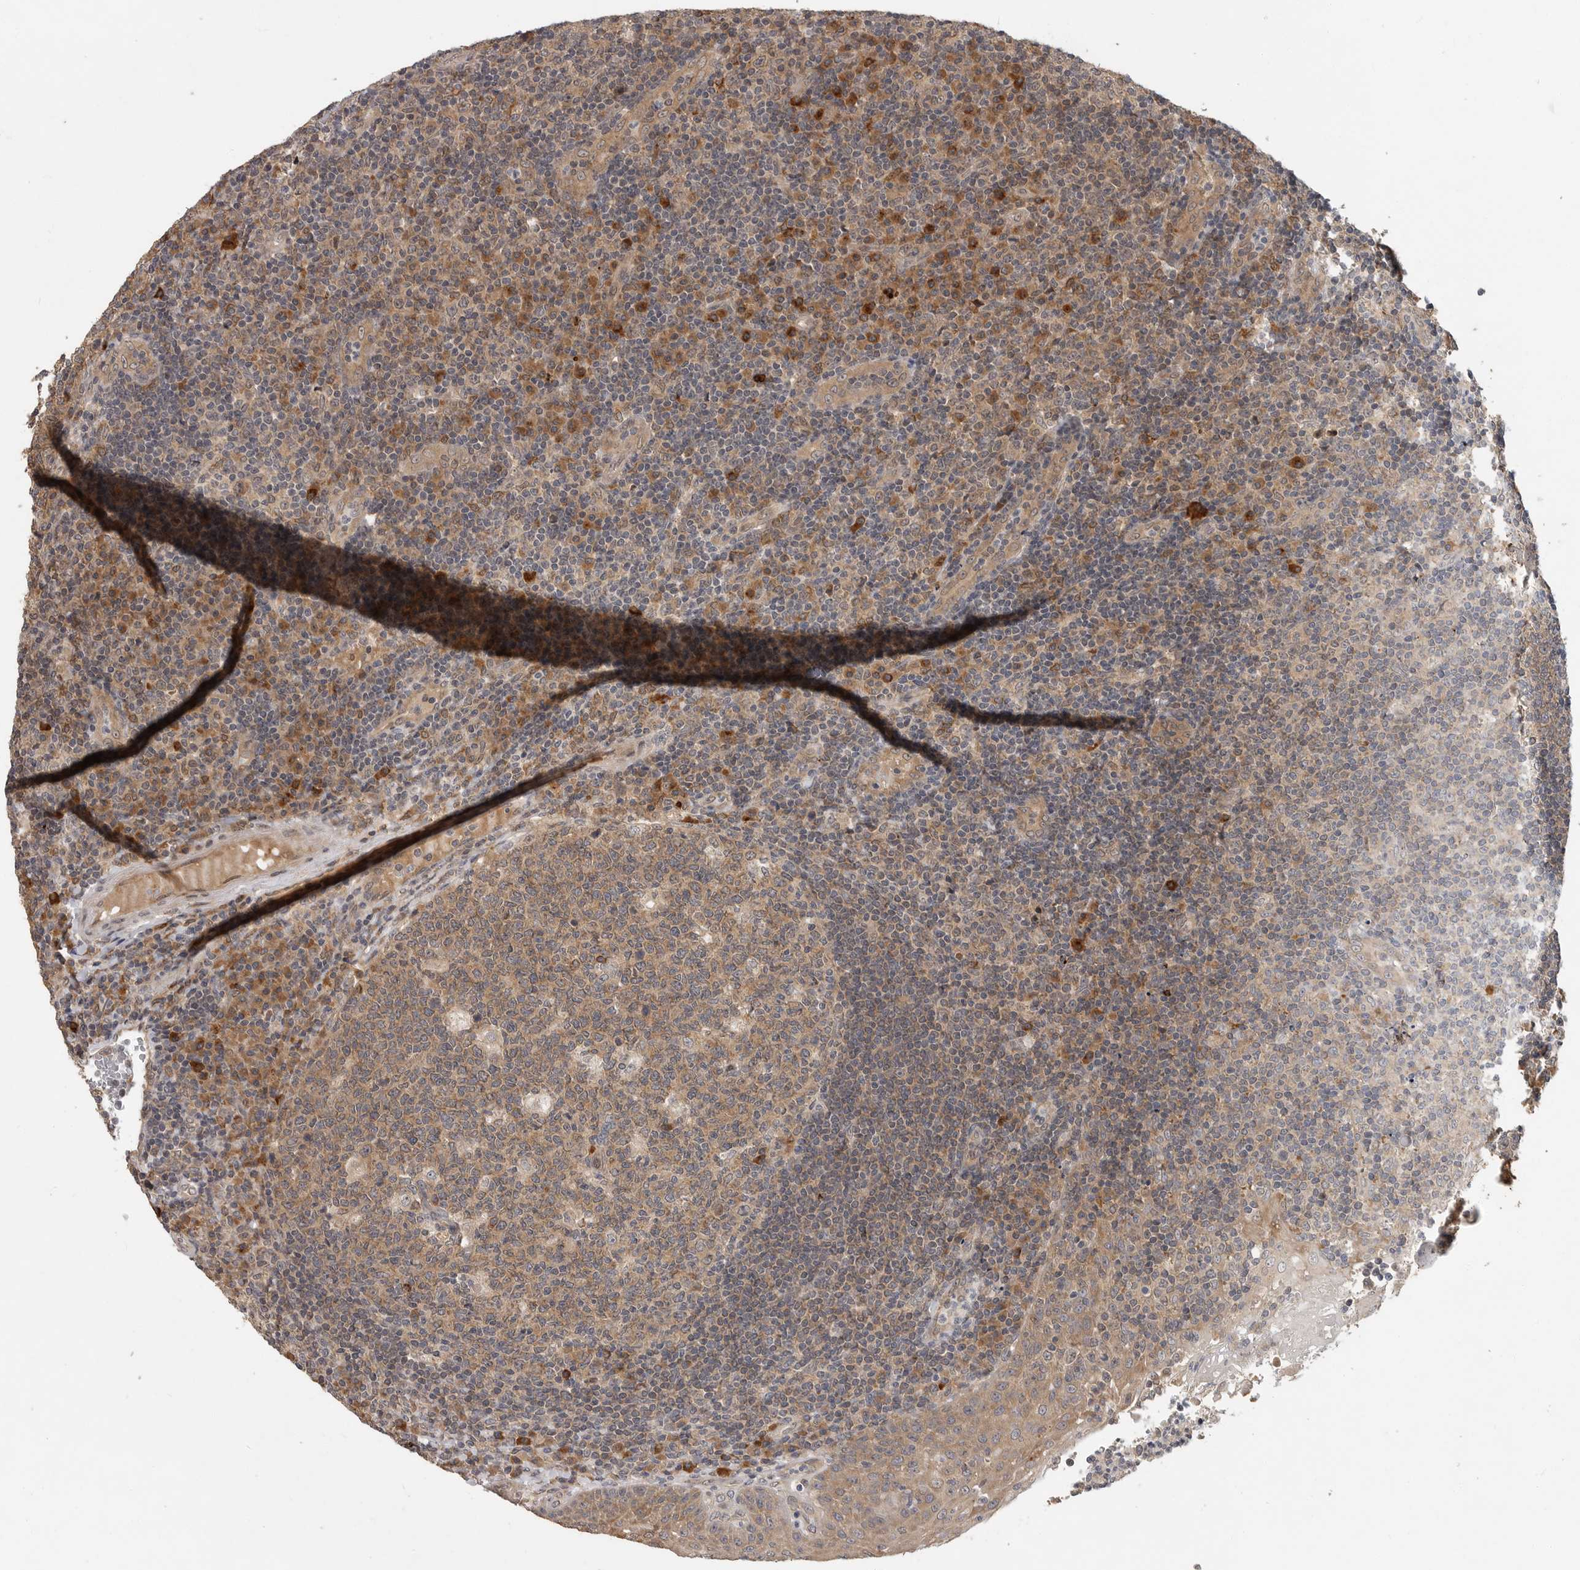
{"staining": {"intensity": "moderate", "quantity": ">75%", "location": "cytoplasmic/membranous"}, "tissue": "tonsil", "cell_type": "Germinal center cells", "image_type": "normal", "snomed": [{"axis": "morphology", "description": "Normal tissue, NOS"}, {"axis": "topography", "description": "Tonsil"}], "caption": "This image reveals benign tonsil stained with IHC to label a protein in brown. The cytoplasmic/membranous of germinal center cells show moderate positivity for the protein. Nuclei are counter-stained blue.", "gene": "OSBPL9", "patient": {"sex": "female", "age": 40}}